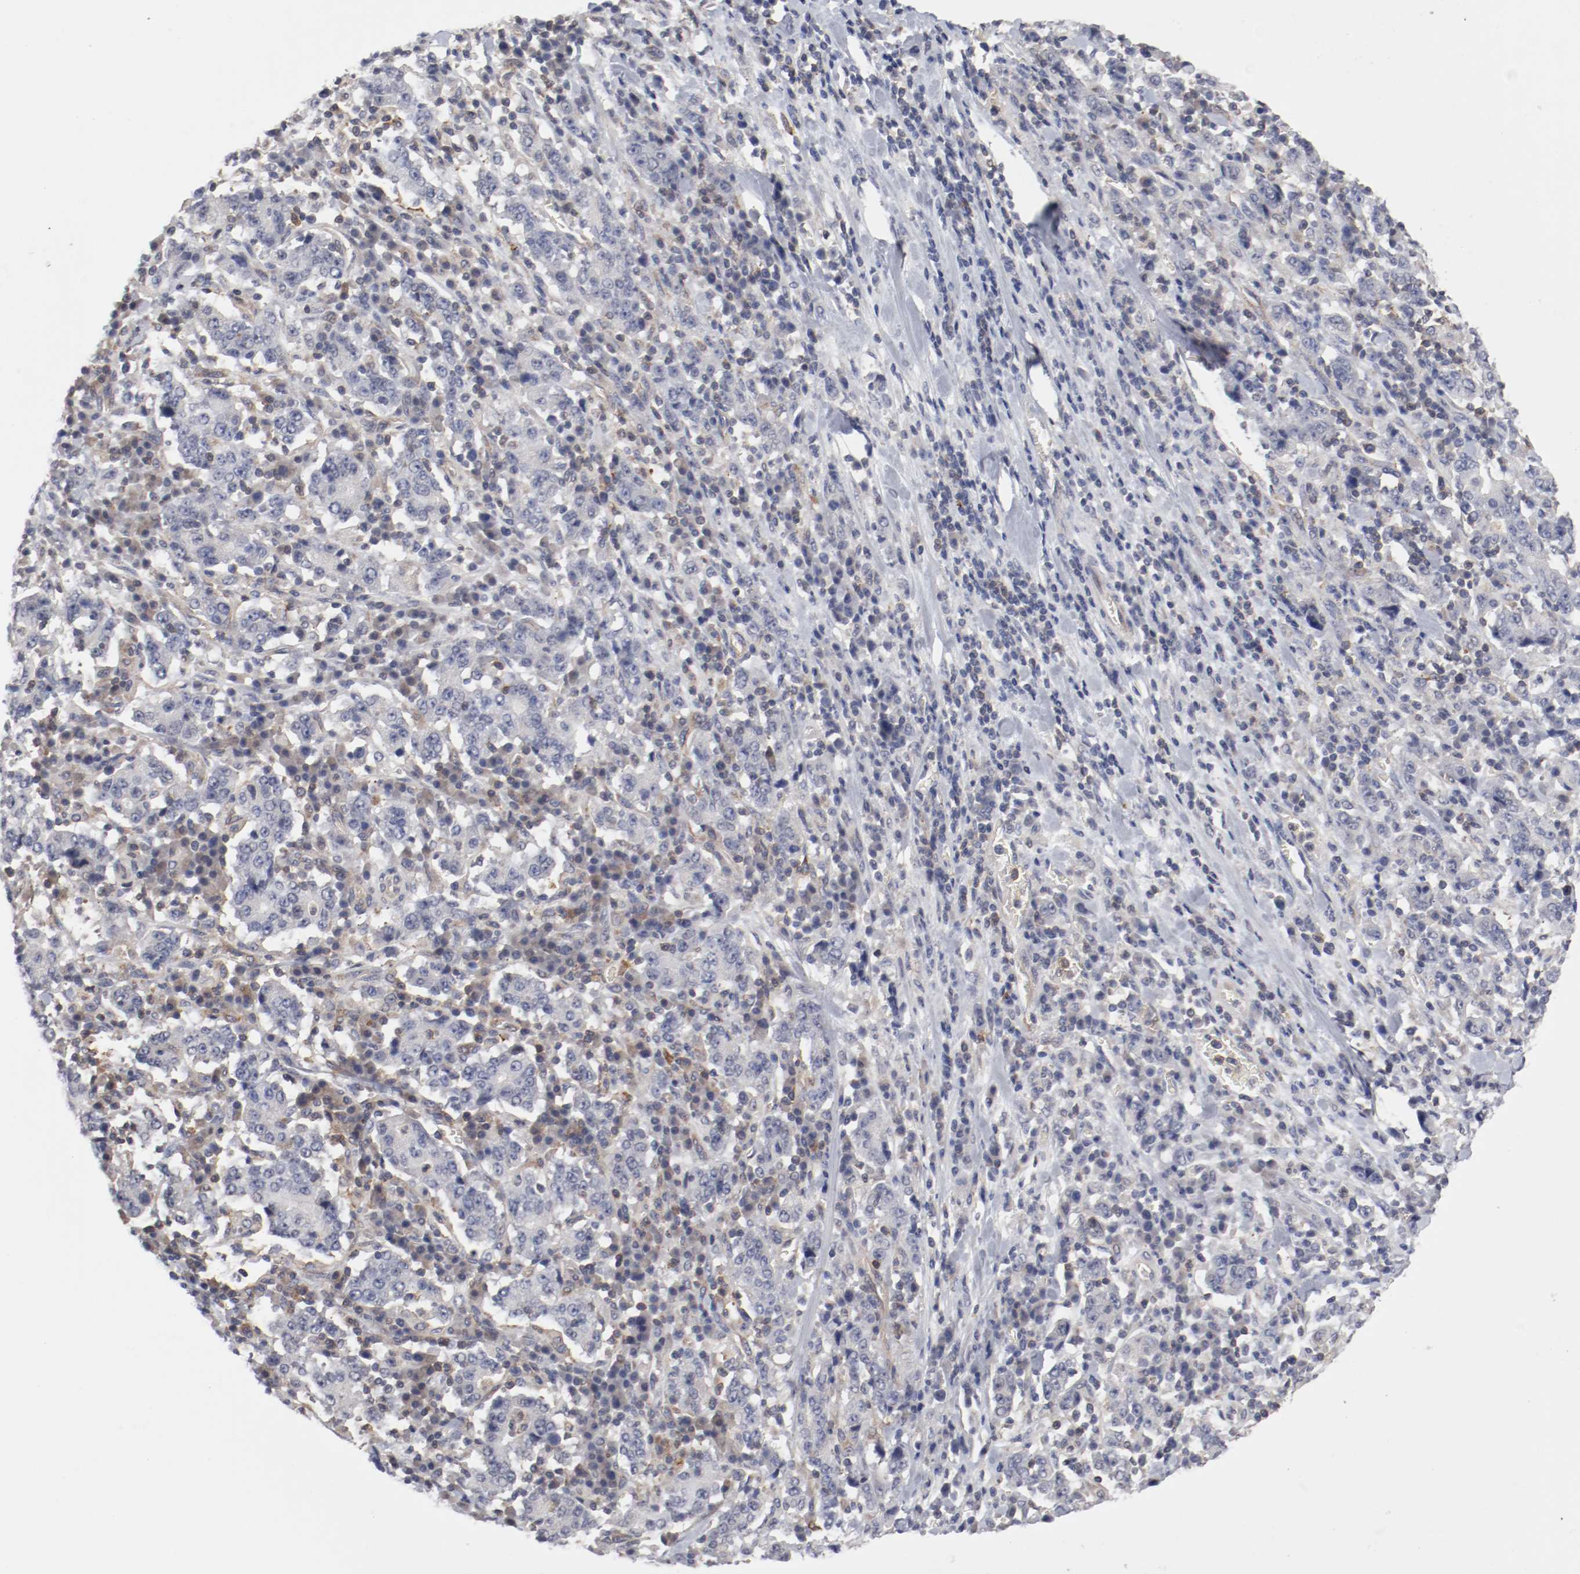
{"staining": {"intensity": "negative", "quantity": "none", "location": "none"}, "tissue": "stomach cancer", "cell_type": "Tumor cells", "image_type": "cancer", "snomed": [{"axis": "morphology", "description": "Normal tissue, NOS"}, {"axis": "morphology", "description": "Adenocarcinoma, NOS"}, {"axis": "topography", "description": "Stomach, upper"}, {"axis": "topography", "description": "Stomach"}], "caption": "Immunohistochemistry (IHC) histopathology image of human adenocarcinoma (stomach) stained for a protein (brown), which exhibits no positivity in tumor cells.", "gene": "CBL", "patient": {"sex": "male", "age": 59}}